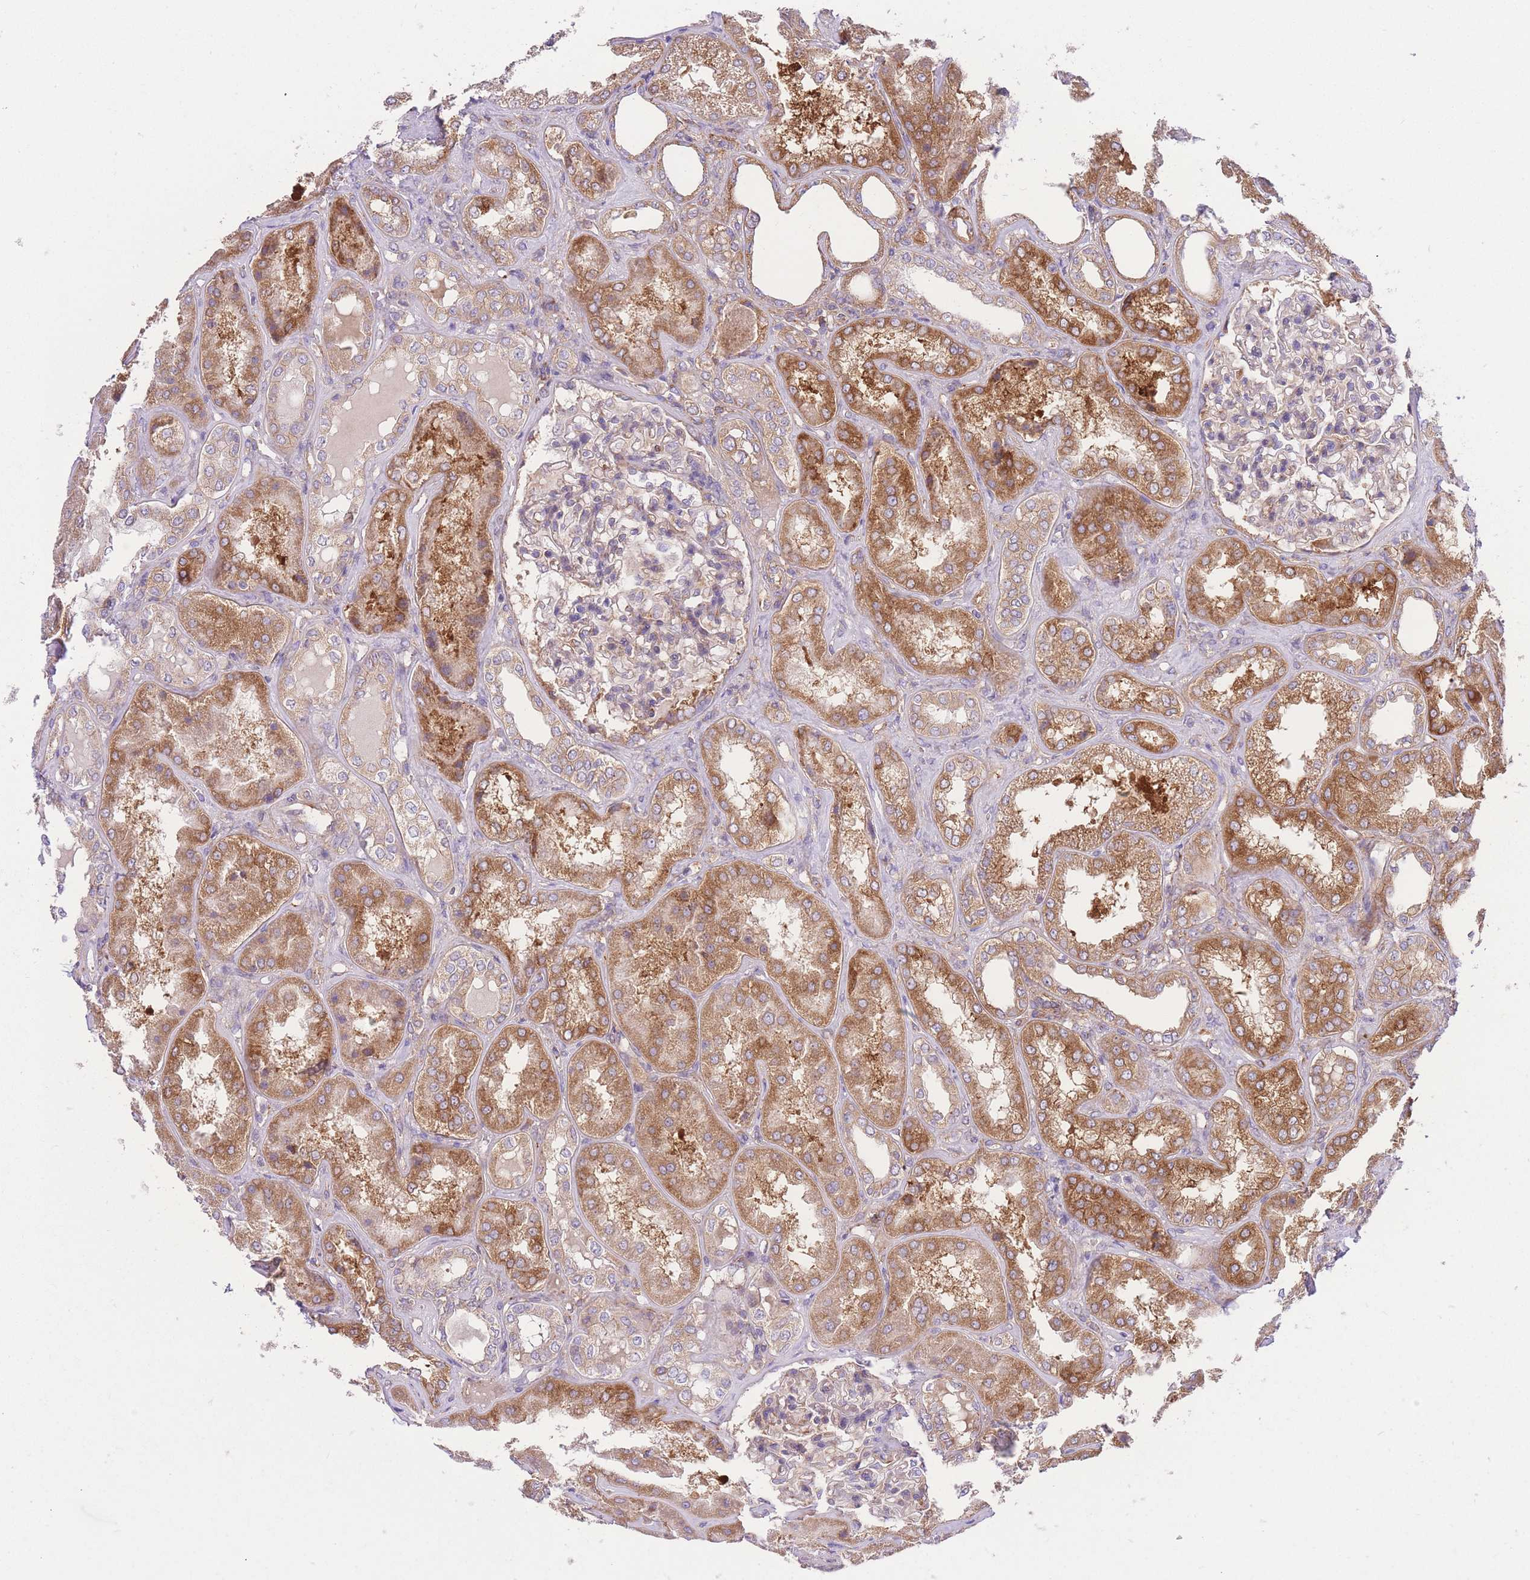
{"staining": {"intensity": "moderate", "quantity": "<25%", "location": "cytoplasmic/membranous"}, "tissue": "kidney", "cell_type": "Cells in glomeruli", "image_type": "normal", "snomed": [{"axis": "morphology", "description": "Normal tissue, NOS"}, {"axis": "topography", "description": "Kidney"}], "caption": "High-power microscopy captured an IHC image of normal kidney, revealing moderate cytoplasmic/membranous expression in about <25% of cells in glomeruli.", "gene": "INSYN2B", "patient": {"sex": "female", "age": 56}}